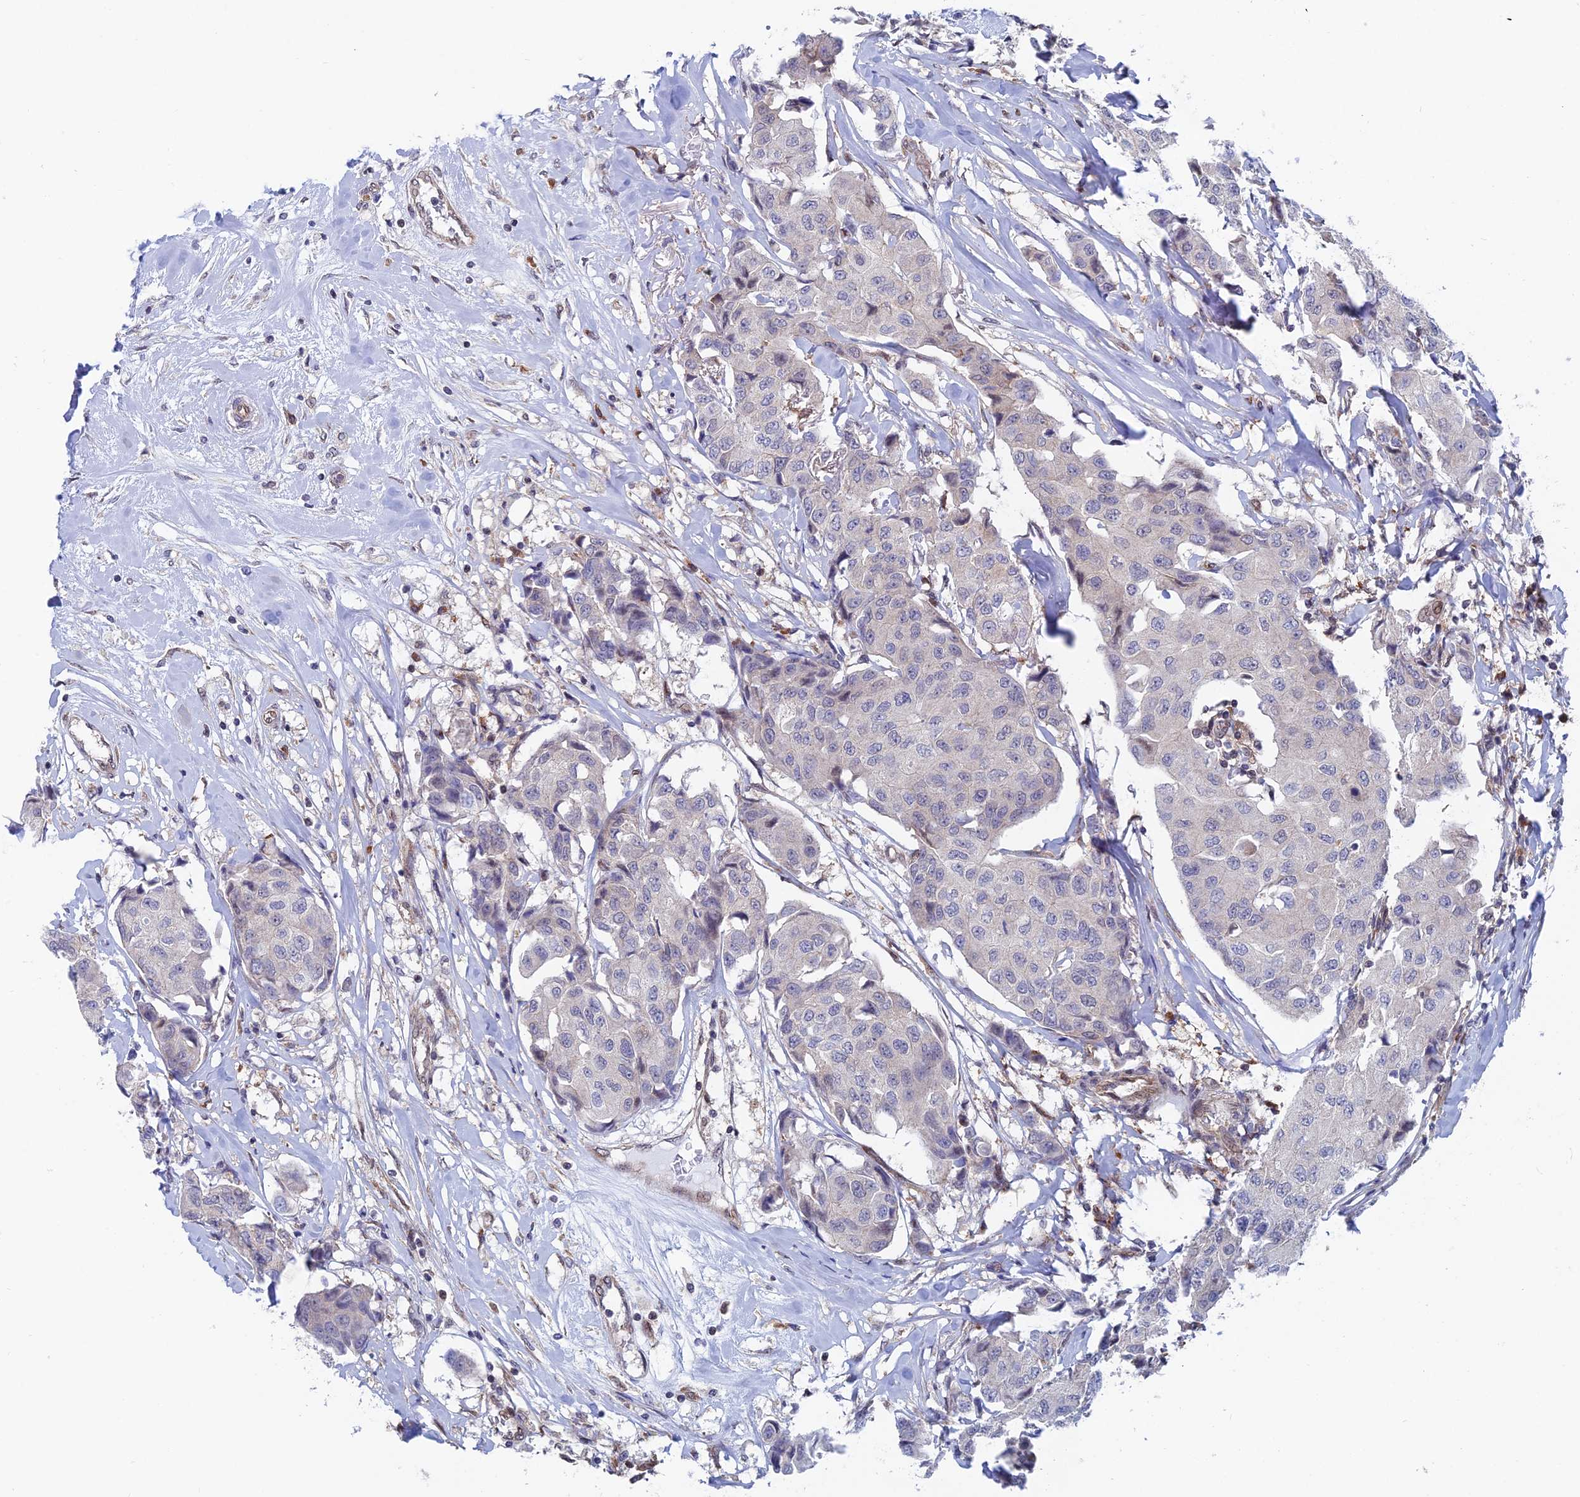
{"staining": {"intensity": "negative", "quantity": "none", "location": "none"}, "tissue": "breast cancer", "cell_type": "Tumor cells", "image_type": "cancer", "snomed": [{"axis": "morphology", "description": "Duct carcinoma"}, {"axis": "topography", "description": "Breast"}], "caption": "A photomicrograph of invasive ductal carcinoma (breast) stained for a protein displays no brown staining in tumor cells.", "gene": "IGBP1", "patient": {"sex": "female", "age": 80}}